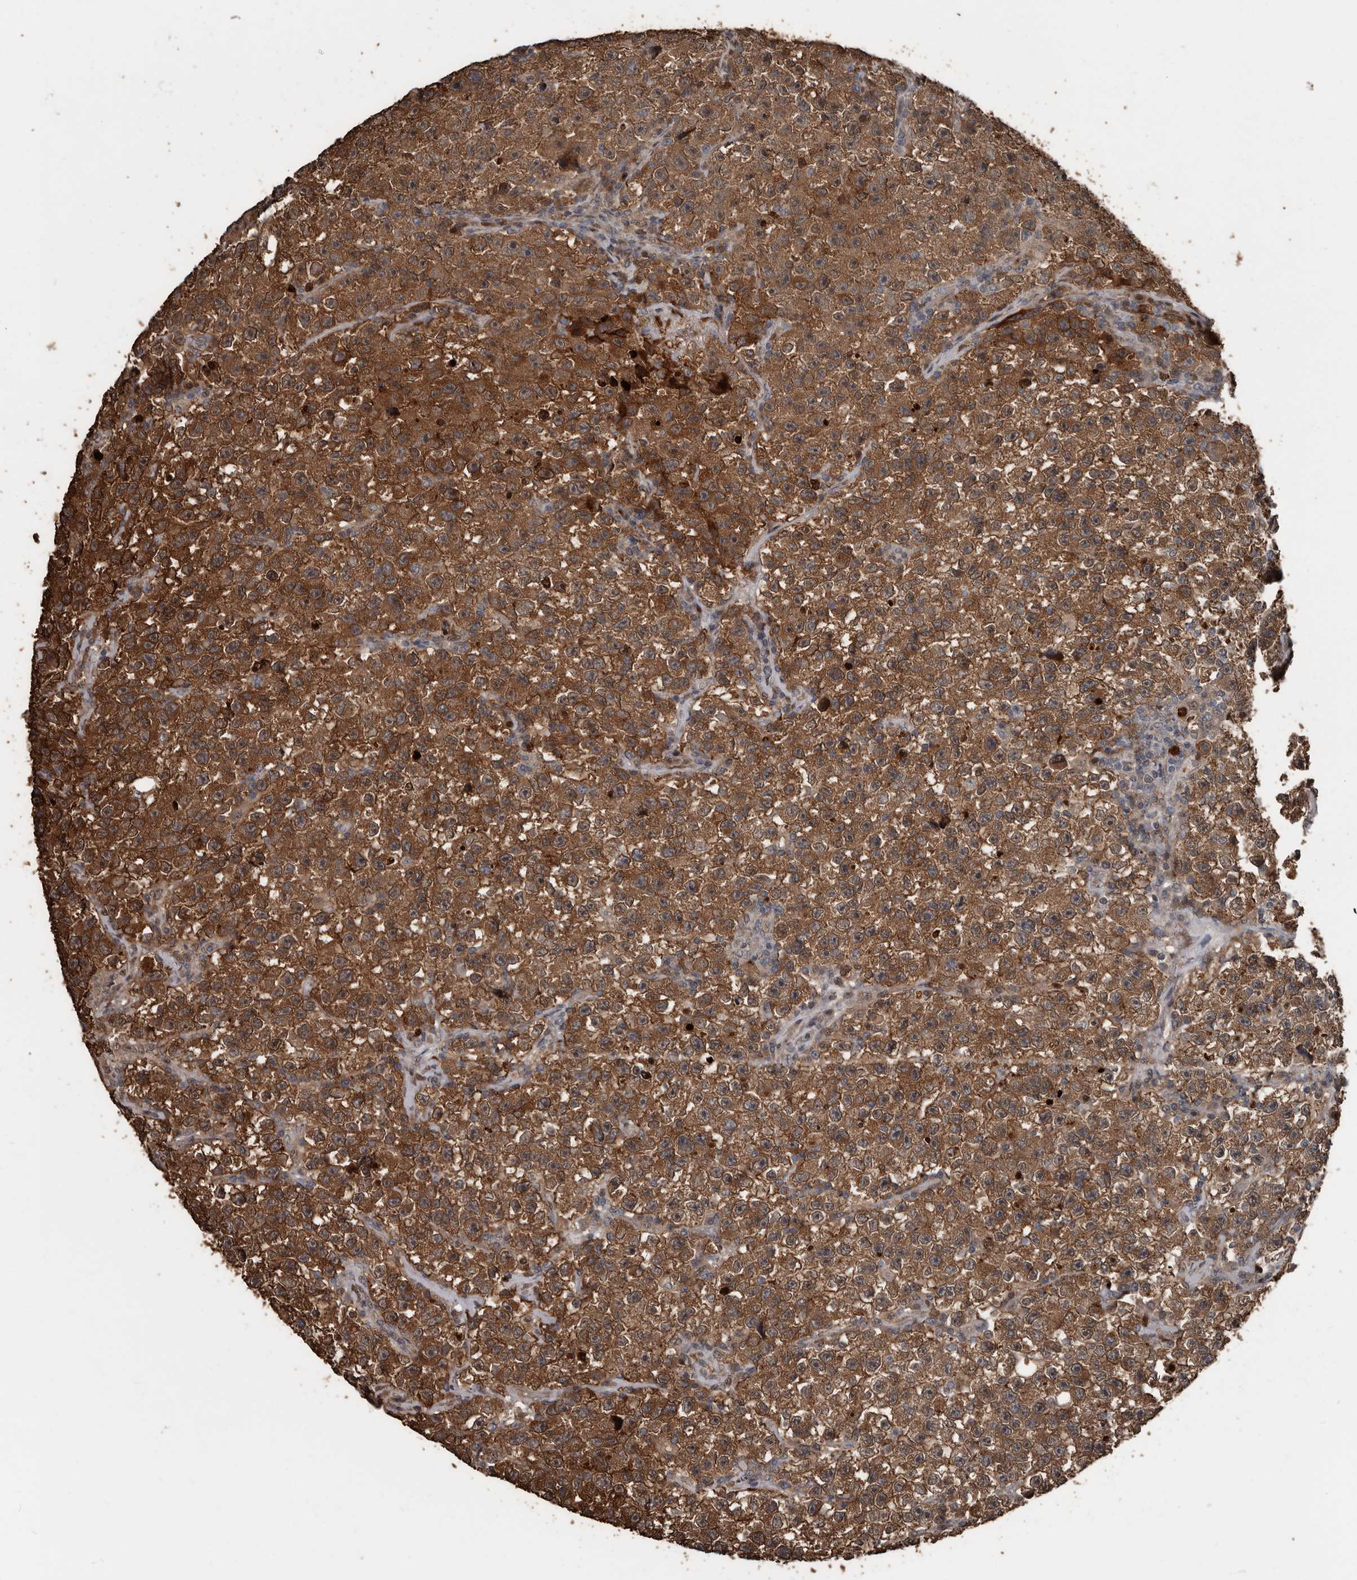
{"staining": {"intensity": "moderate", "quantity": ">75%", "location": "cytoplasmic/membranous"}, "tissue": "testis cancer", "cell_type": "Tumor cells", "image_type": "cancer", "snomed": [{"axis": "morphology", "description": "Seminoma, NOS"}, {"axis": "topography", "description": "Testis"}], "caption": "DAB (3,3'-diaminobenzidine) immunohistochemical staining of human testis seminoma reveals moderate cytoplasmic/membranous protein staining in about >75% of tumor cells.", "gene": "FSBP", "patient": {"sex": "male", "age": 22}}